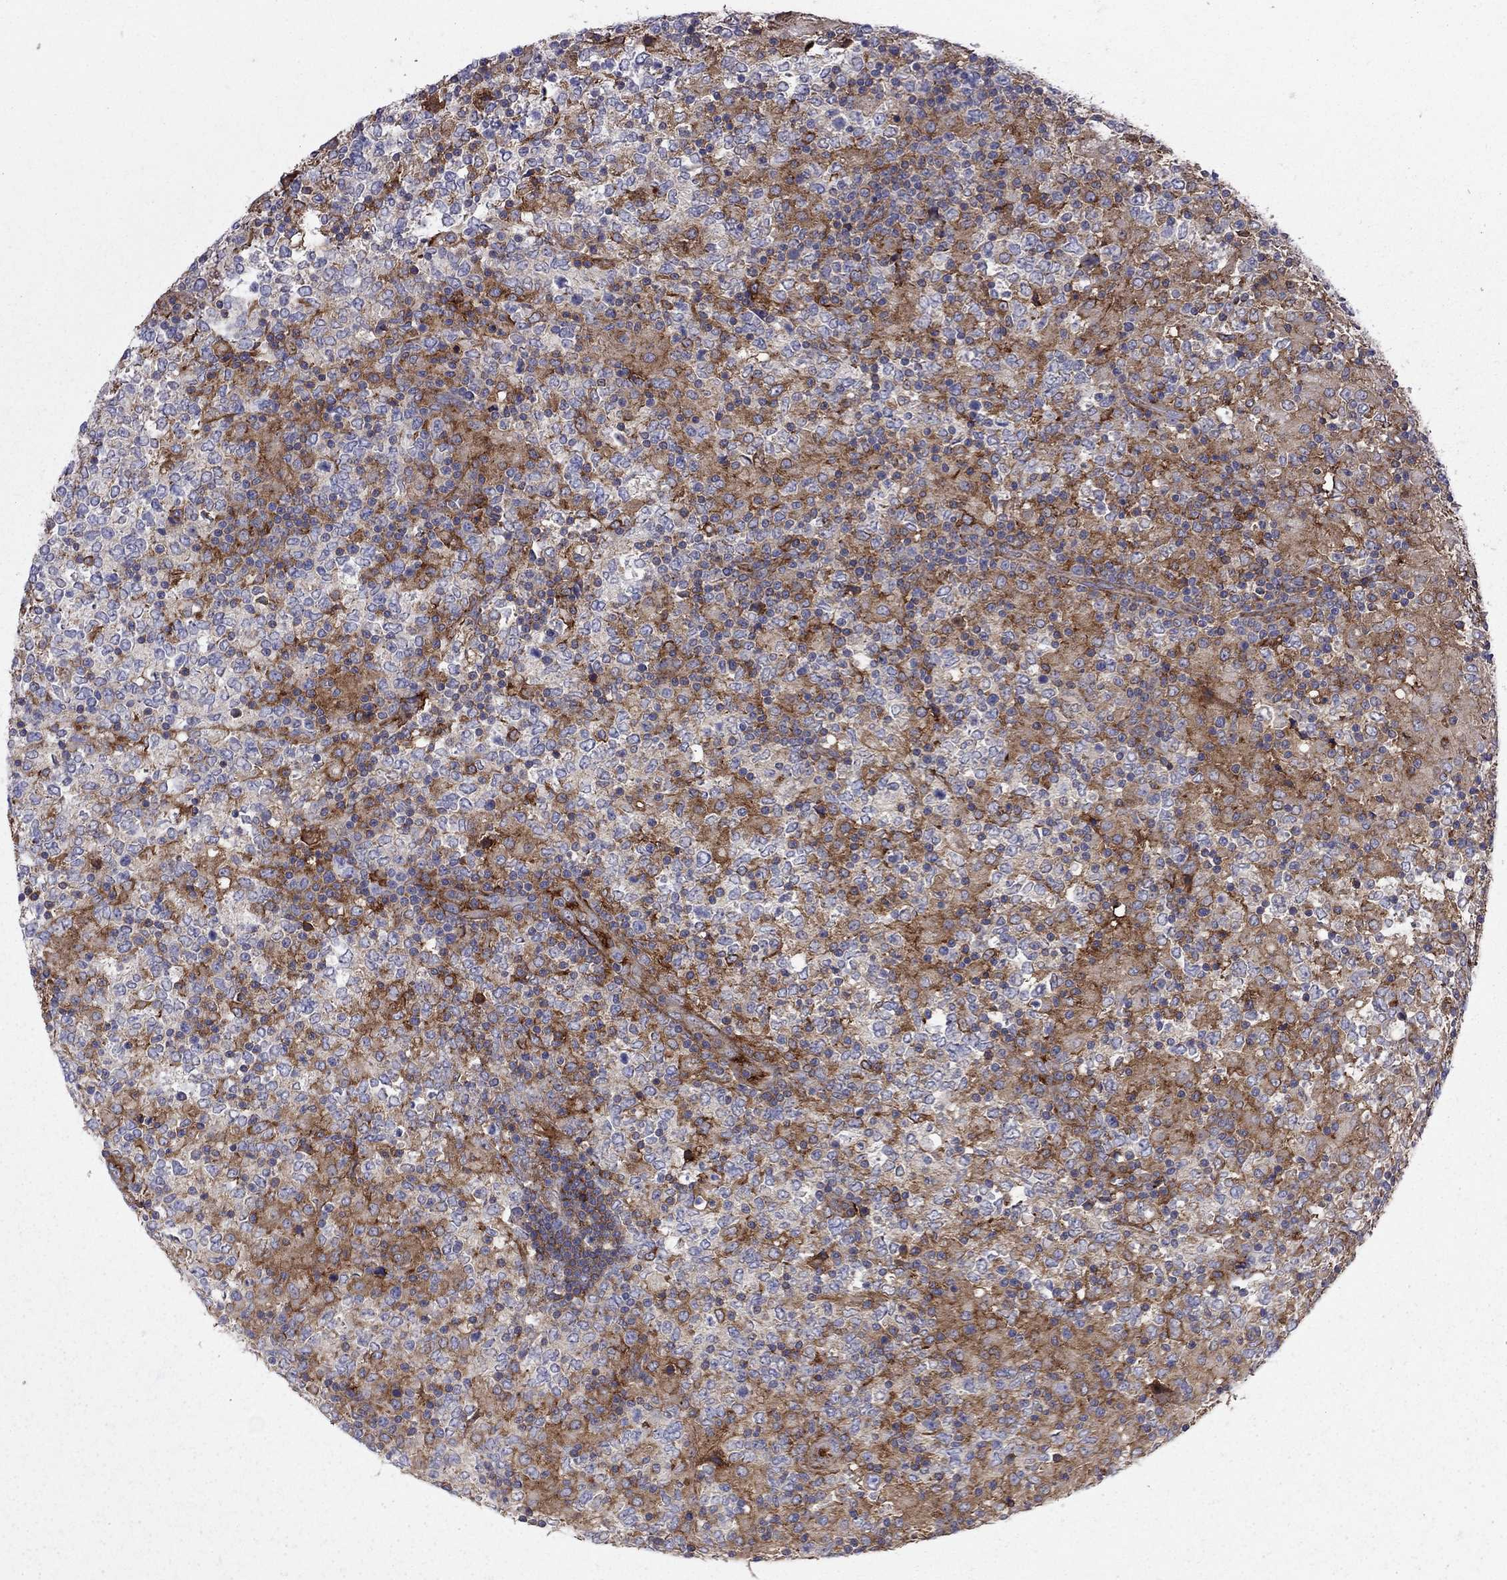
{"staining": {"intensity": "strong", "quantity": "25%-75%", "location": "cytoplasmic/membranous"}, "tissue": "lymphoma", "cell_type": "Tumor cells", "image_type": "cancer", "snomed": [{"axis": "morphology", "description": "Malignant lymphoma, non-Hodgkin's type, High grade"}, {"axis": "topography", "description": "Lymph node"}], "caption": "Human high-grade malignant lymphoma, non-Hodgkin's type stained with a brown dye shows strong cytoplasmic/membranous positive staining in about 25%-75% of tumor cells.", "gene": "EIF4E3", "patient": {"sex": "female", "age": 84}}